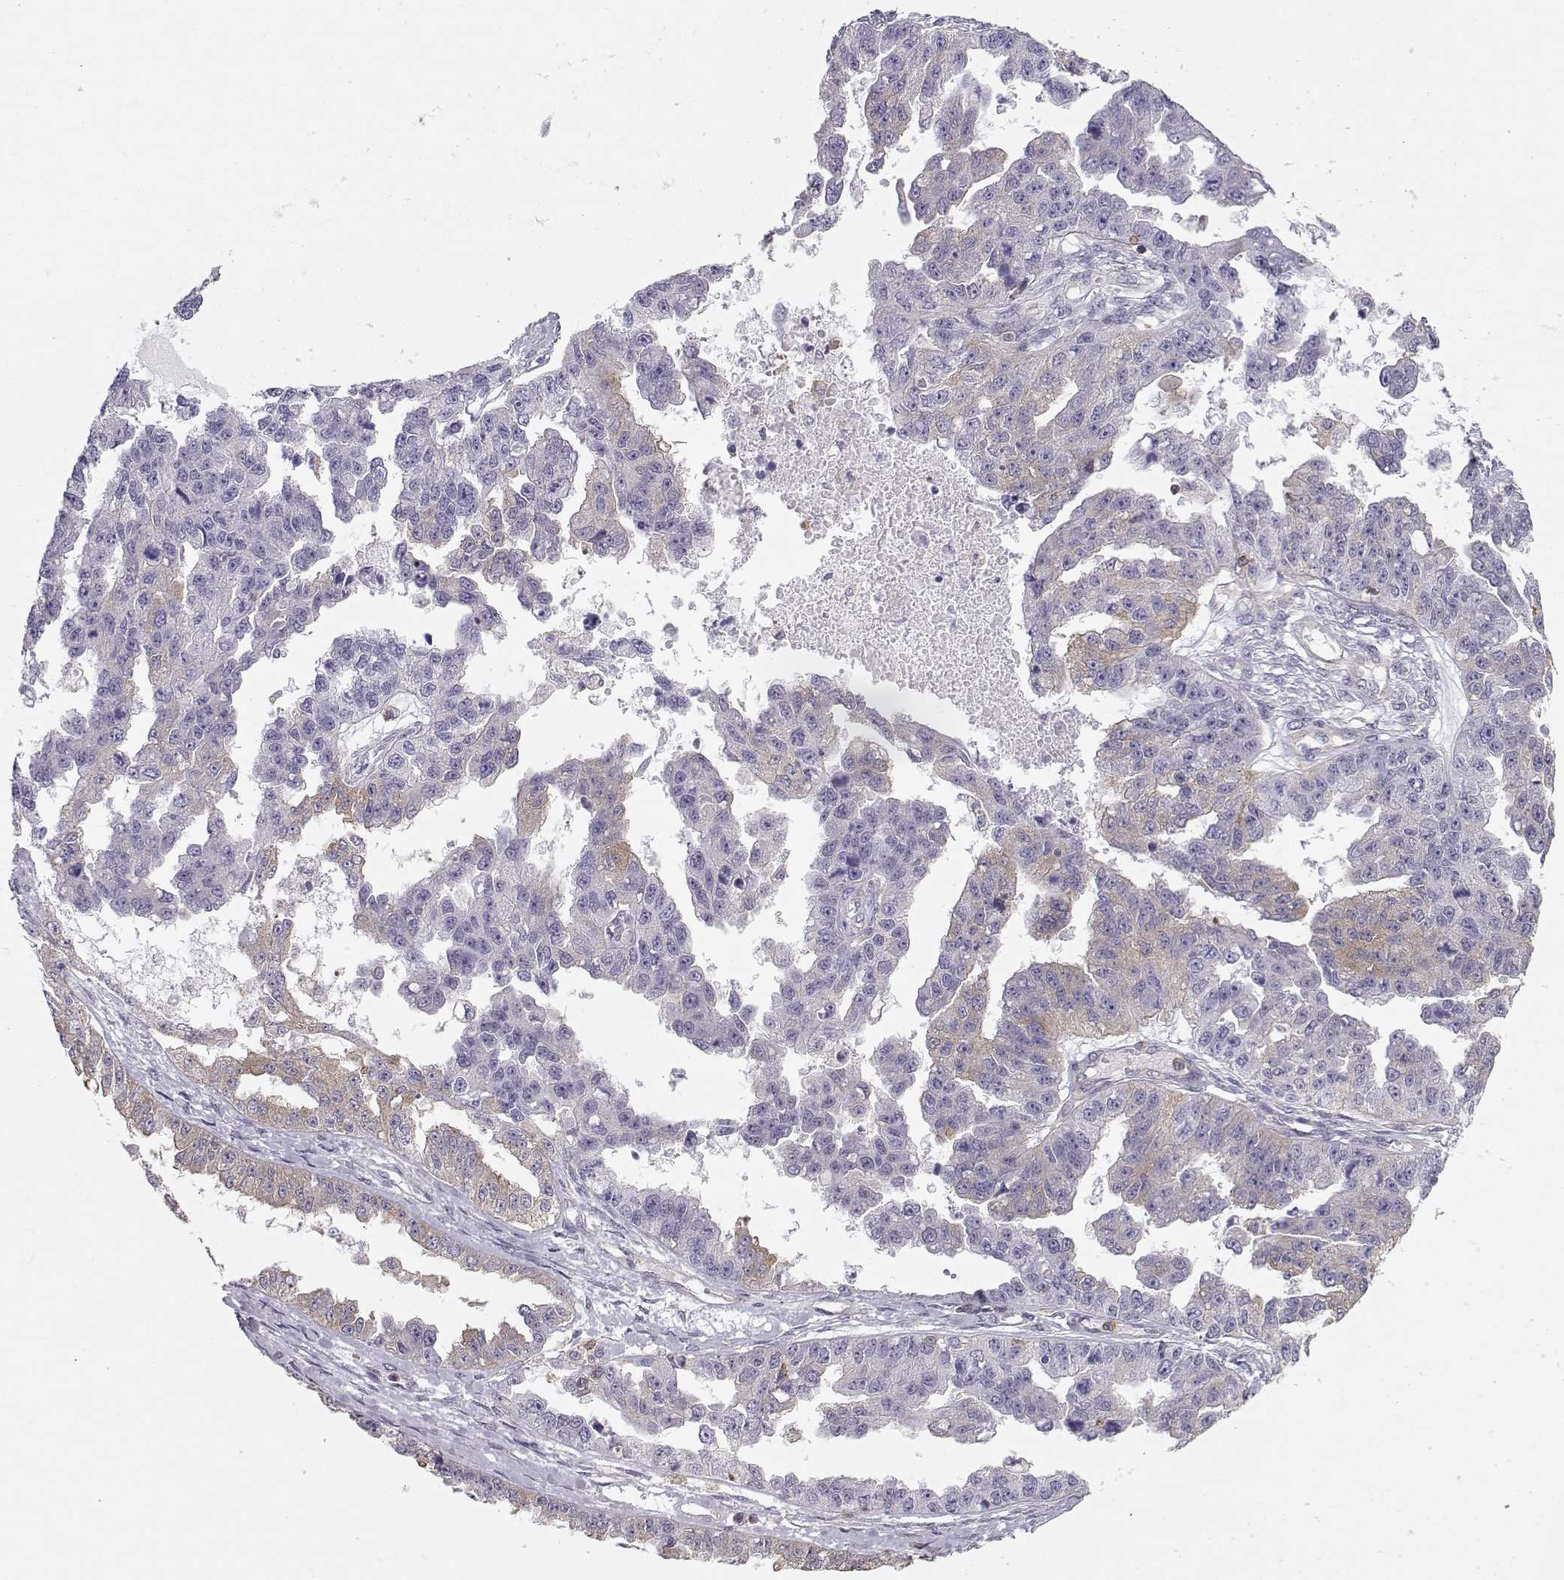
{"staining": {"intensity": "weak", "quantity": "<25%", "location": "cytoplasmic/membranous"}, "tissue": "ovarian cancer", "cell_type": "Tumor cells", "image_type": "cancer", "snomed": [{"axis": "morphology", "description": "Cystadenocarcinoma, serous, NOS"}, {"axis": "topography", "description": "Ovary"}], "caption": "High power microscopy image of an immunohistochemistry micrograph of ovarian cancer (serous cystadenocarcinoma), revealing no significant expression in tumor cells.", "gene": "DAPL1", "patient": {"sex": "female", "age": 58}}